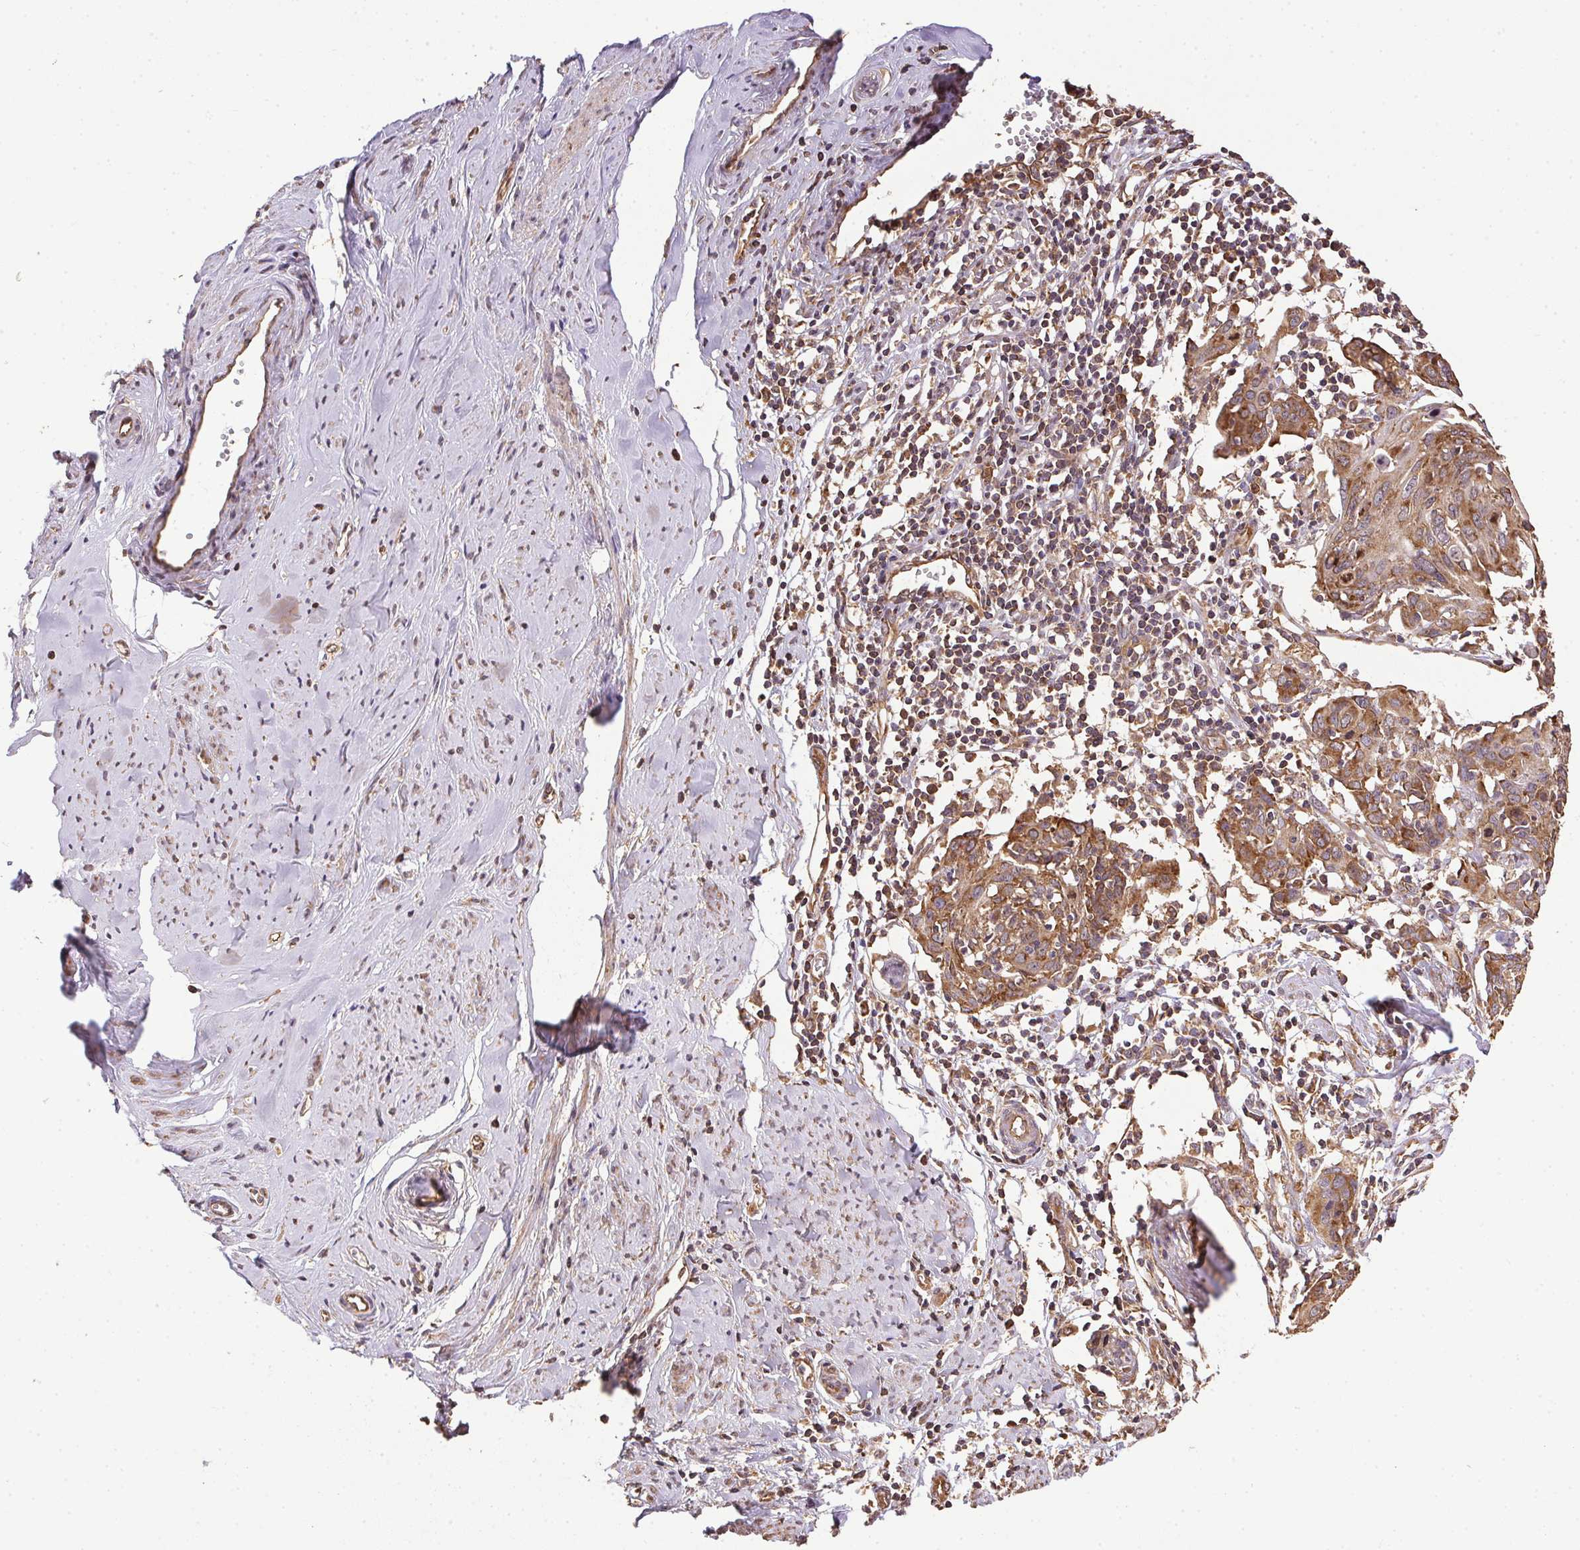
{"staining": {"intensity": "moderate", "quantity": ">75%", "location": "cytoplasmic/membranous"}, "tissue": "cervical cancer", "cell_type": "Tumor cells", "image_type": "cancer", "snomed": [{"axis": "morphology", "description": "Squamous cell carcinoma, NOS"}, {"axis": "topography", "description": "Cervix"}], "caption": "Brown immunohistochemical staining in human cervical cancer (squamous cell carcinoma) displays moderate cytoplasmic/membranous positivity in approximately >75% of tumor cells.", "gene": "EIF2S1", "patient": {"sex": "female", "age": 62}}